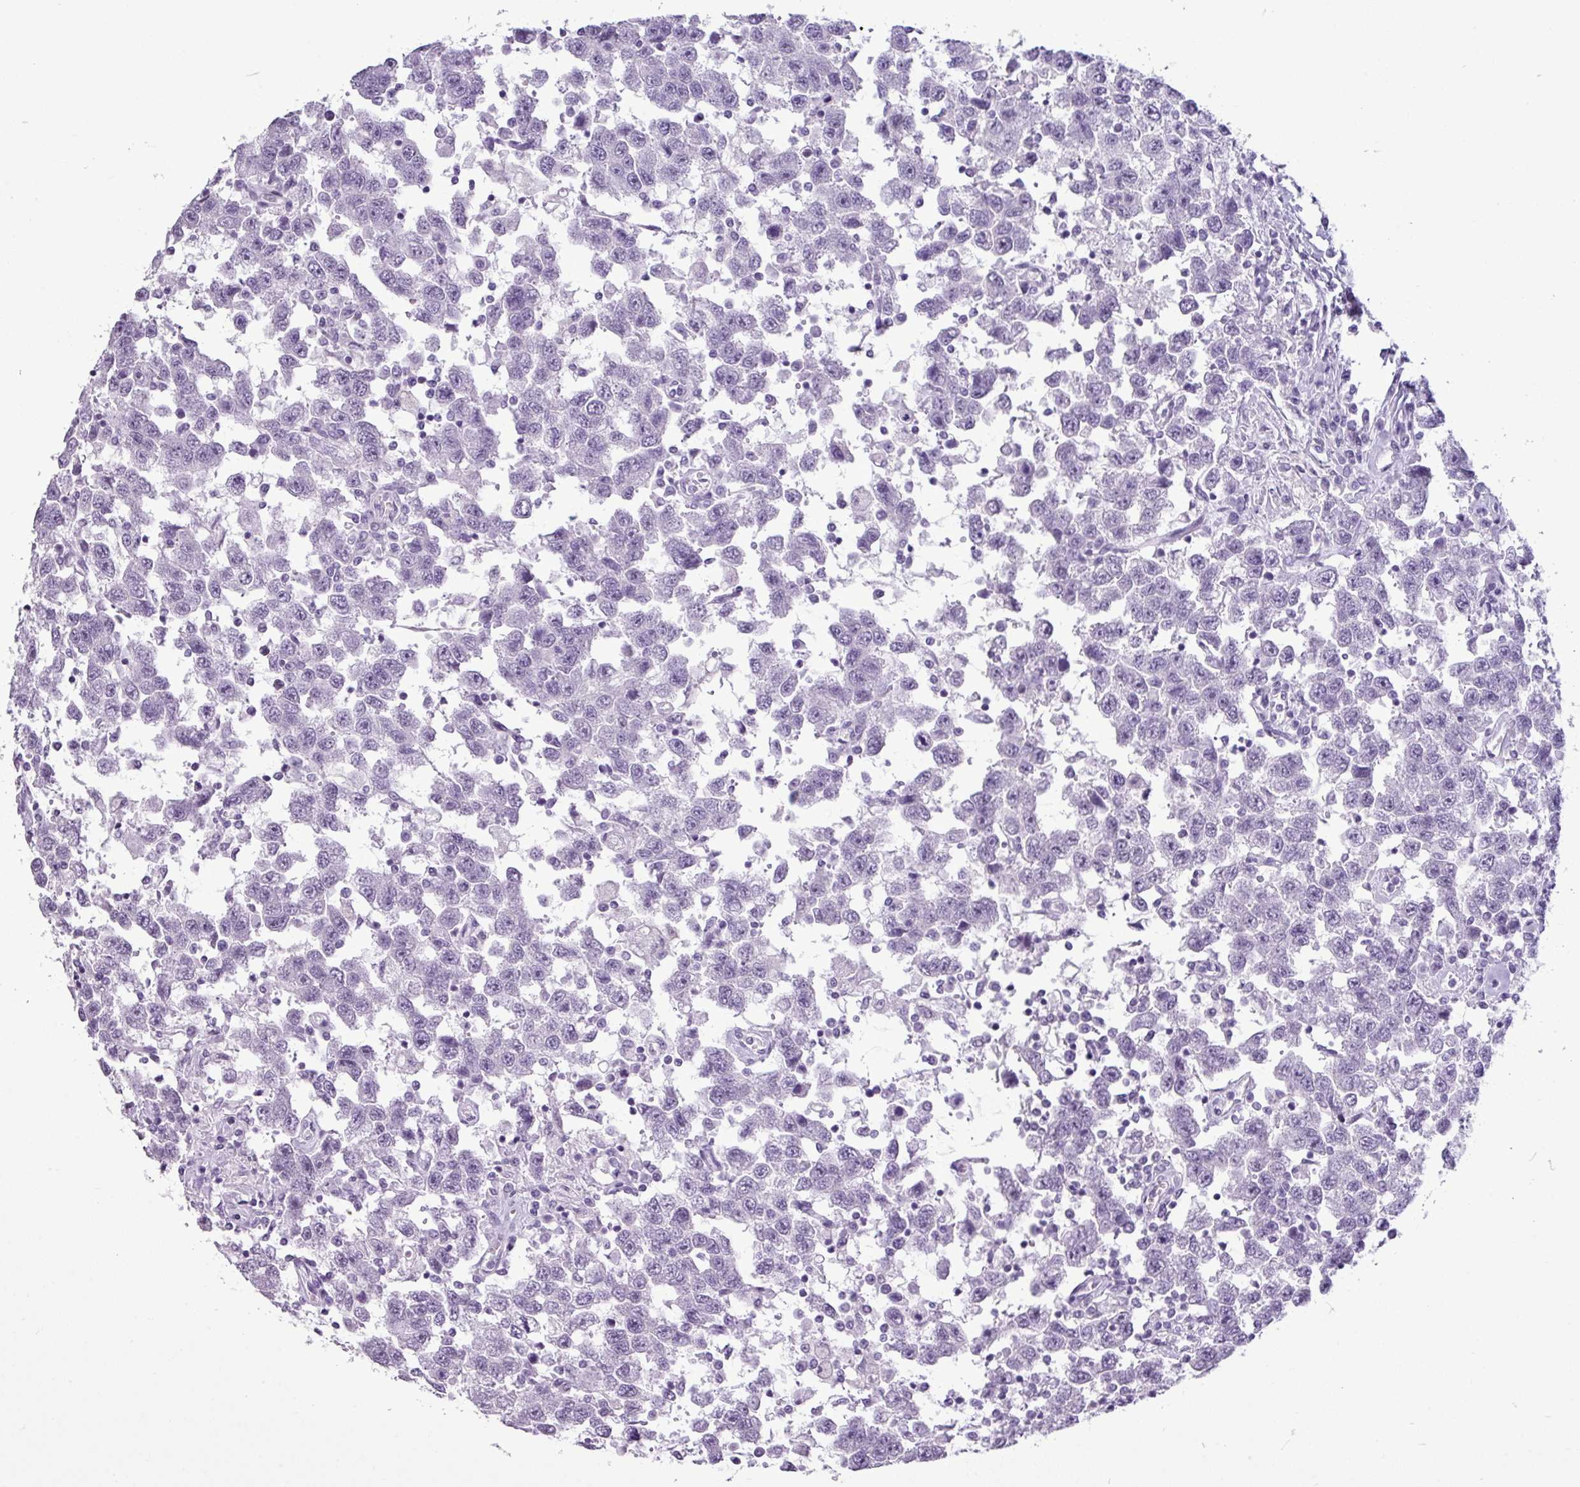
{"staining": {"intensity": "negative", "quantity": "none", "location": "none"}, "tissue": "testis cancer", "cell_type": "Tumor cells", "image_type": "cancer", "snomed": [{"axis": "morphology", "description": "Seminoma, NOS"}, {"axis": "topography", "description": "Testis"}], "caption": "Immunohistochemical staining of human testis cancer displays no significant staining in tumor cells.", "gene": "AMY2A", "patient": {"sex": "male", "age": 41}}